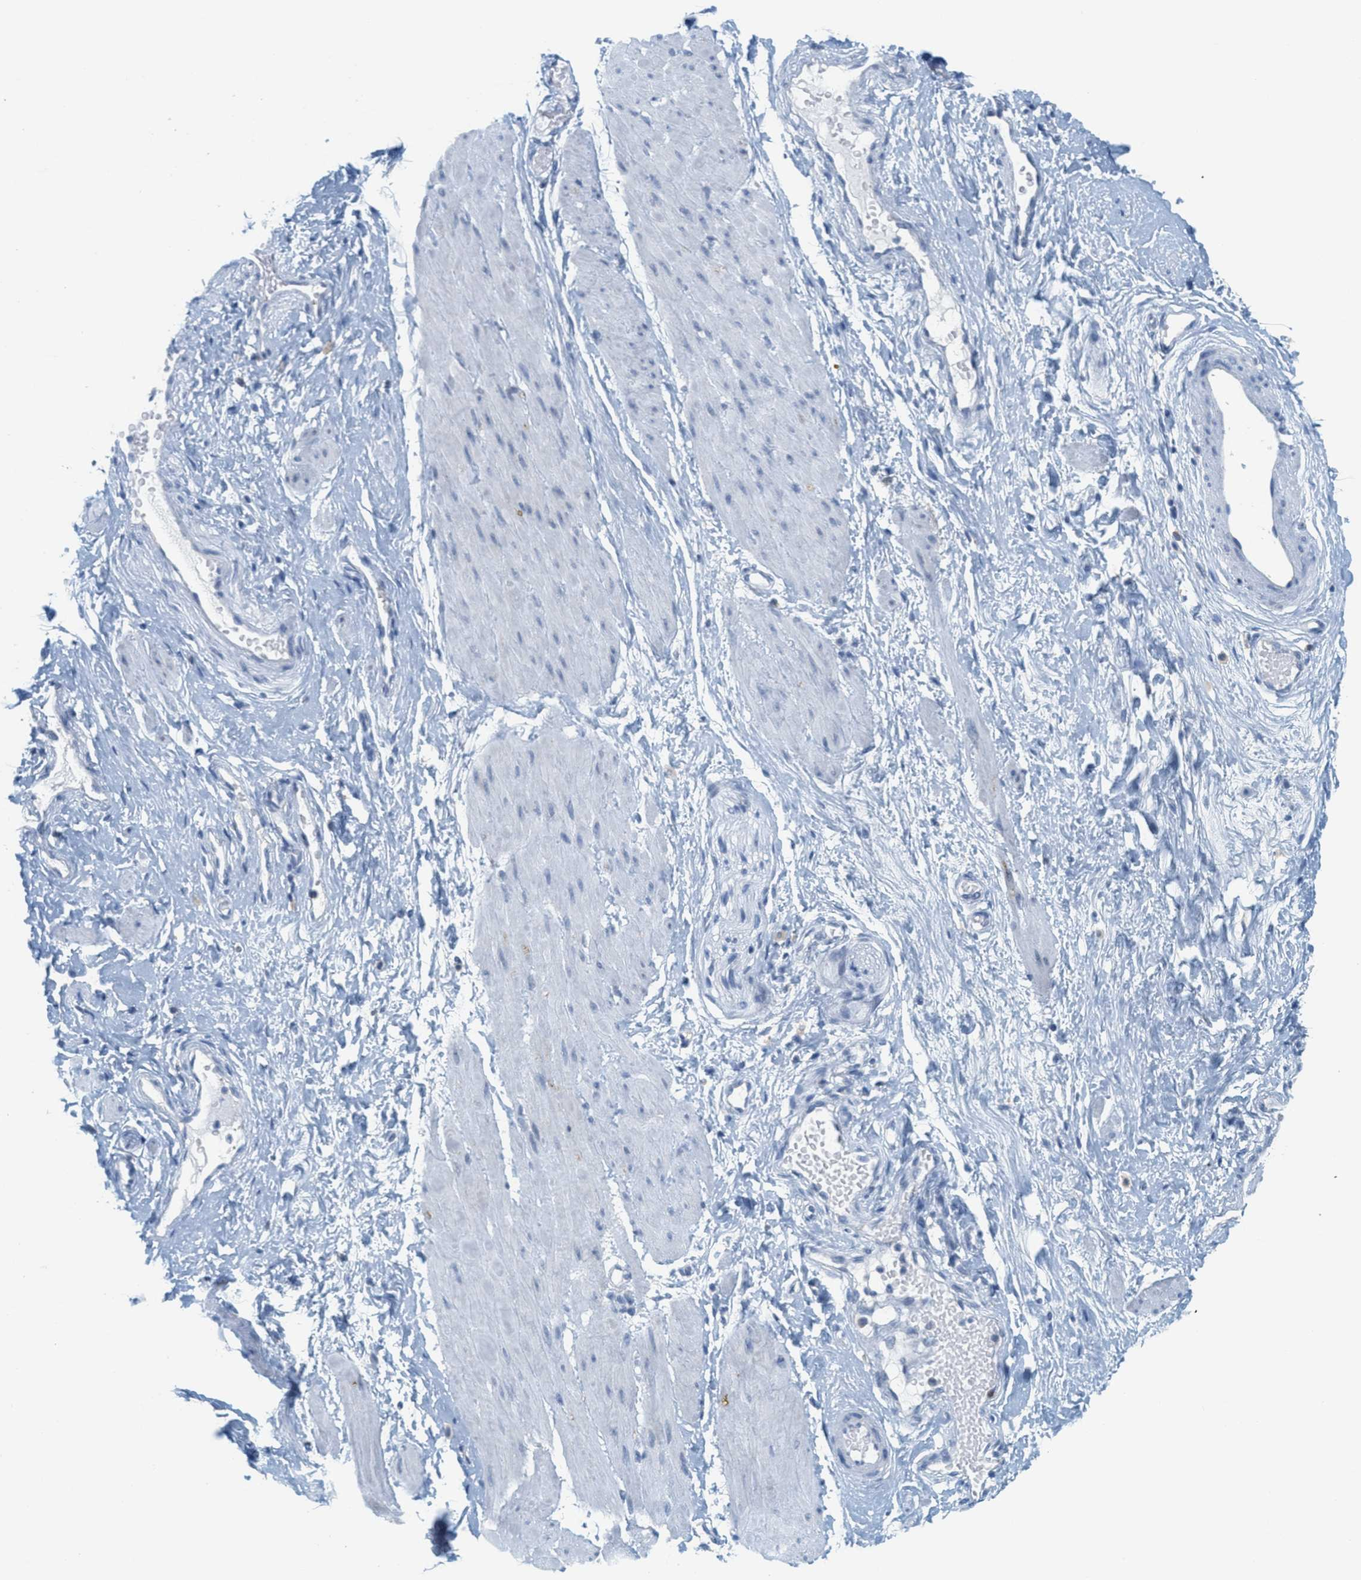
{"staining": {"intensity": "negative", "quantity": "none", "location": "none"}, "tissue": "adipose tissue", "cell_type": "Adipocytes", "image_type": "normal", "snomed": [{"axis": "morphology", "description": "Normal tissue, NOS"}, {"axis": "topography", "description": "Soft tissue"}, {"axis": "topography", "description": "Vascular tissue"}], "caption": "Immunohistochemistry (IHC) micrograph of benign adipose tissue: human adipose tissue stained with DAB exhibits no significant protein positivity in adipocytes.", "gene": "TEX264", "patient": {"sex": "female", "age": 35}}